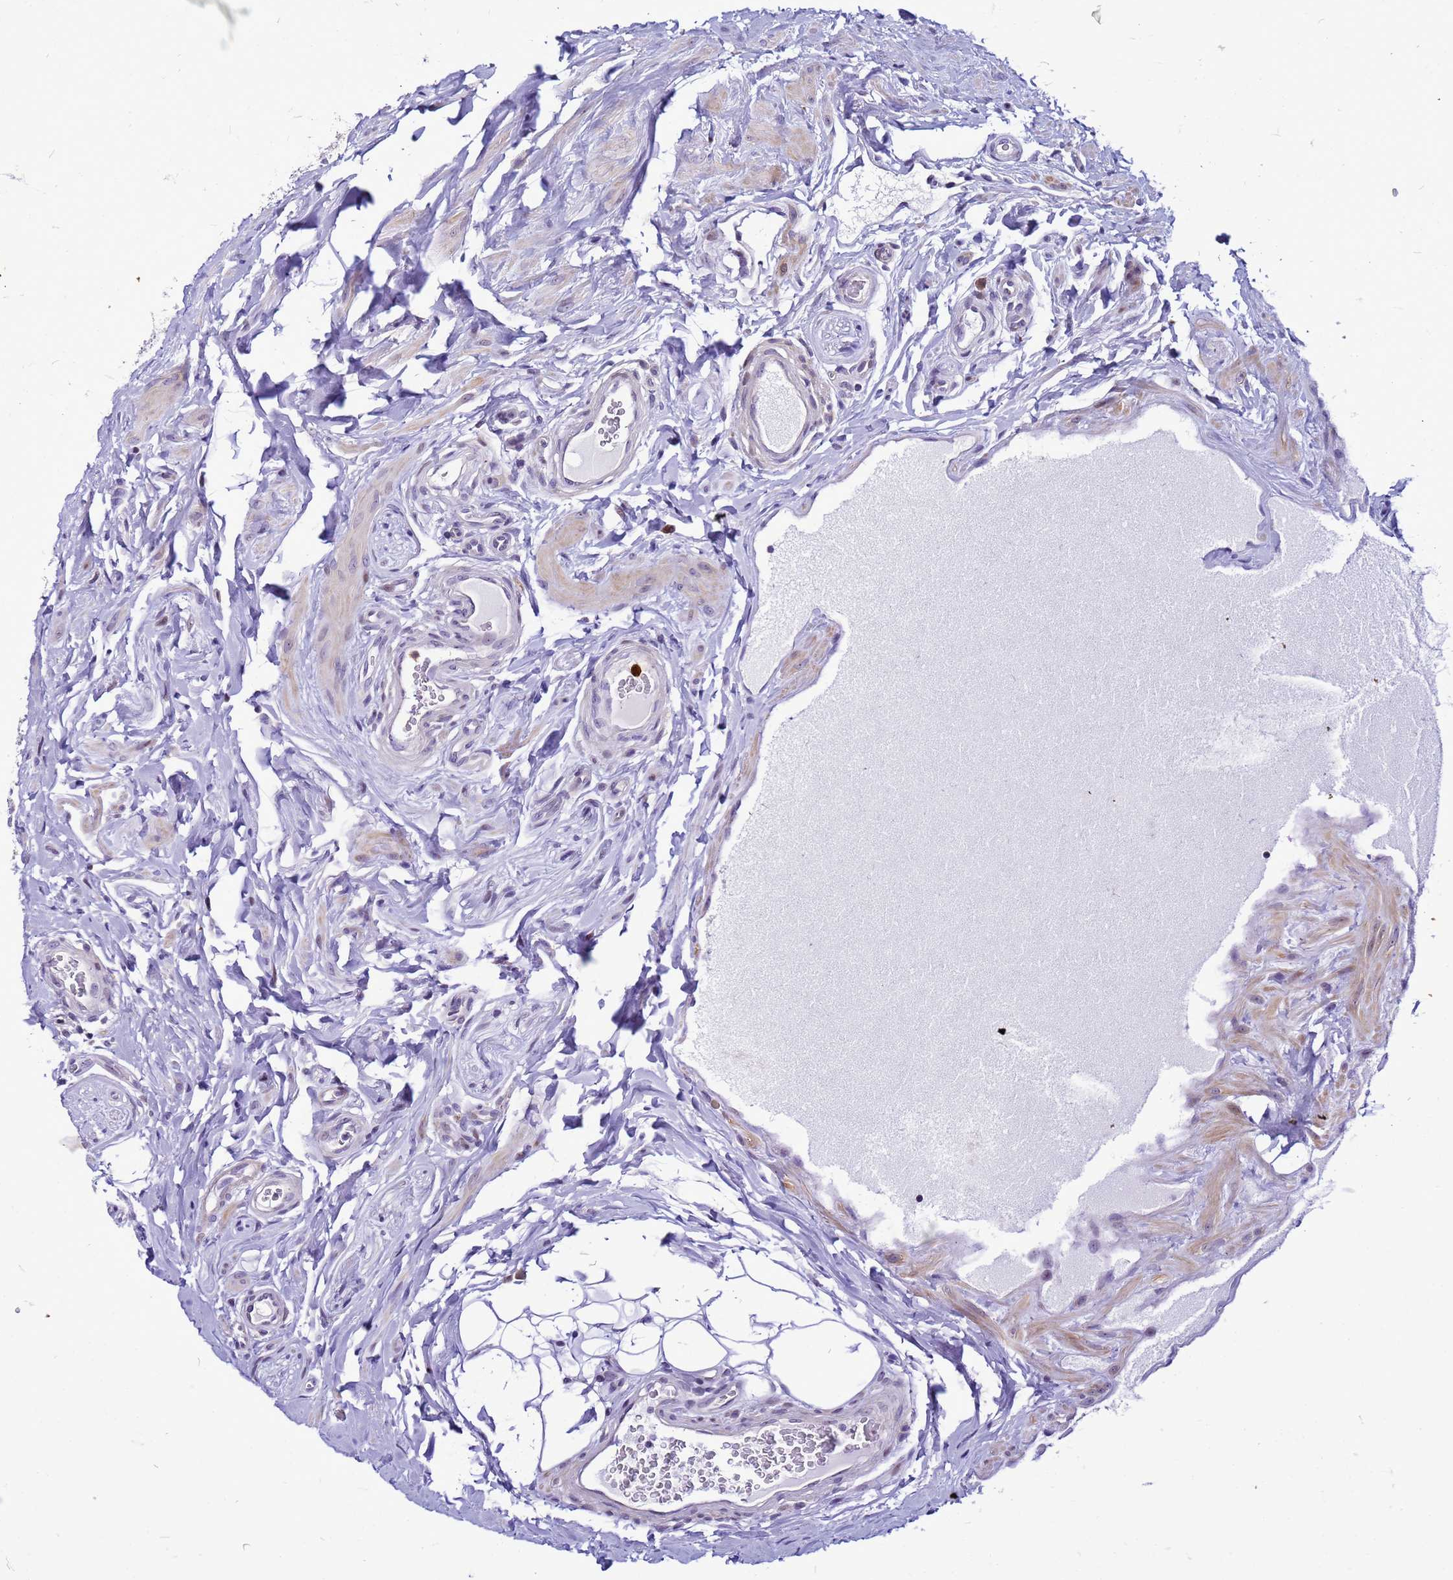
{"staining": {"intensity": "negative", "quantity": "none", "location": "none"}, "tissue": "epididymis", "cell_type": "Glandular cells", "image_type": "normal", "snomed": [{"axis": "morphology", "description": "Normal tissue, NOS"}, {"axis": "topography", "description": "Epididymis"}], "caption": "A high-resolution photomicrograph shows immunohistochemistry (IHC) staining of benign epididymis, which displays no significant positivity in glandular cells. (DAB immunohistochemistry (IHC) visualized using brightfield microscopy, high magnification).", "gene": "VPS4B", "patient": {"sex": "male", "age": 46}}